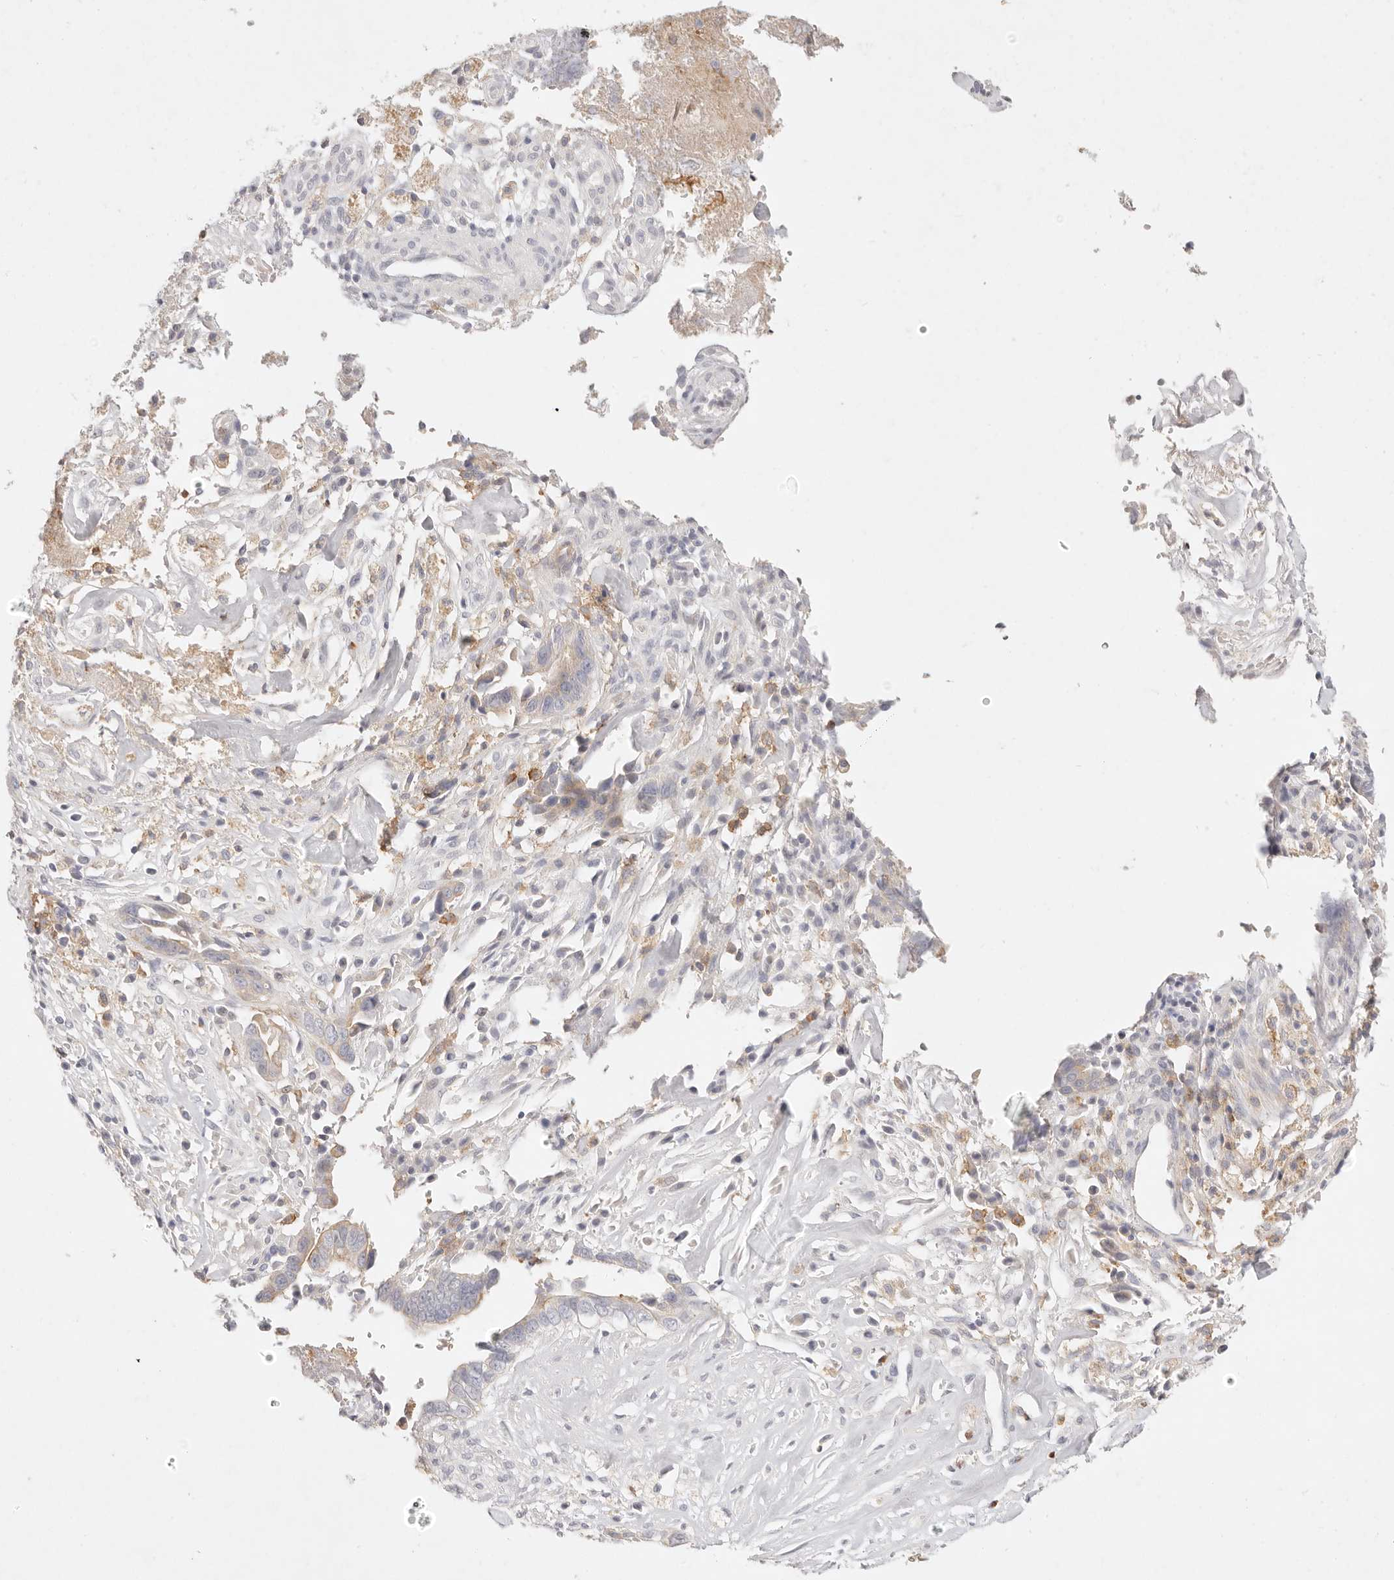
{"staining": {"intensity": "weak", "quantity": "25%-75%", "location": "cytoplasmic/membranous"}, "tissue": "liver cancer", "cell_type": "Tumor cells", "image_type": "cancer", "snomed": [{"axis": "morphology", "description": "Cholangiocarcinoma"}, {"axis": "topography", "description": "Liver"}], "caption": "Liver cholangiocarcinoma stained for a protein demonstrates weak cytoplasmic/membranous positivity in tumor cells.", "gene": "GPR84", "patient": {"sex": "female", "age": 79}}